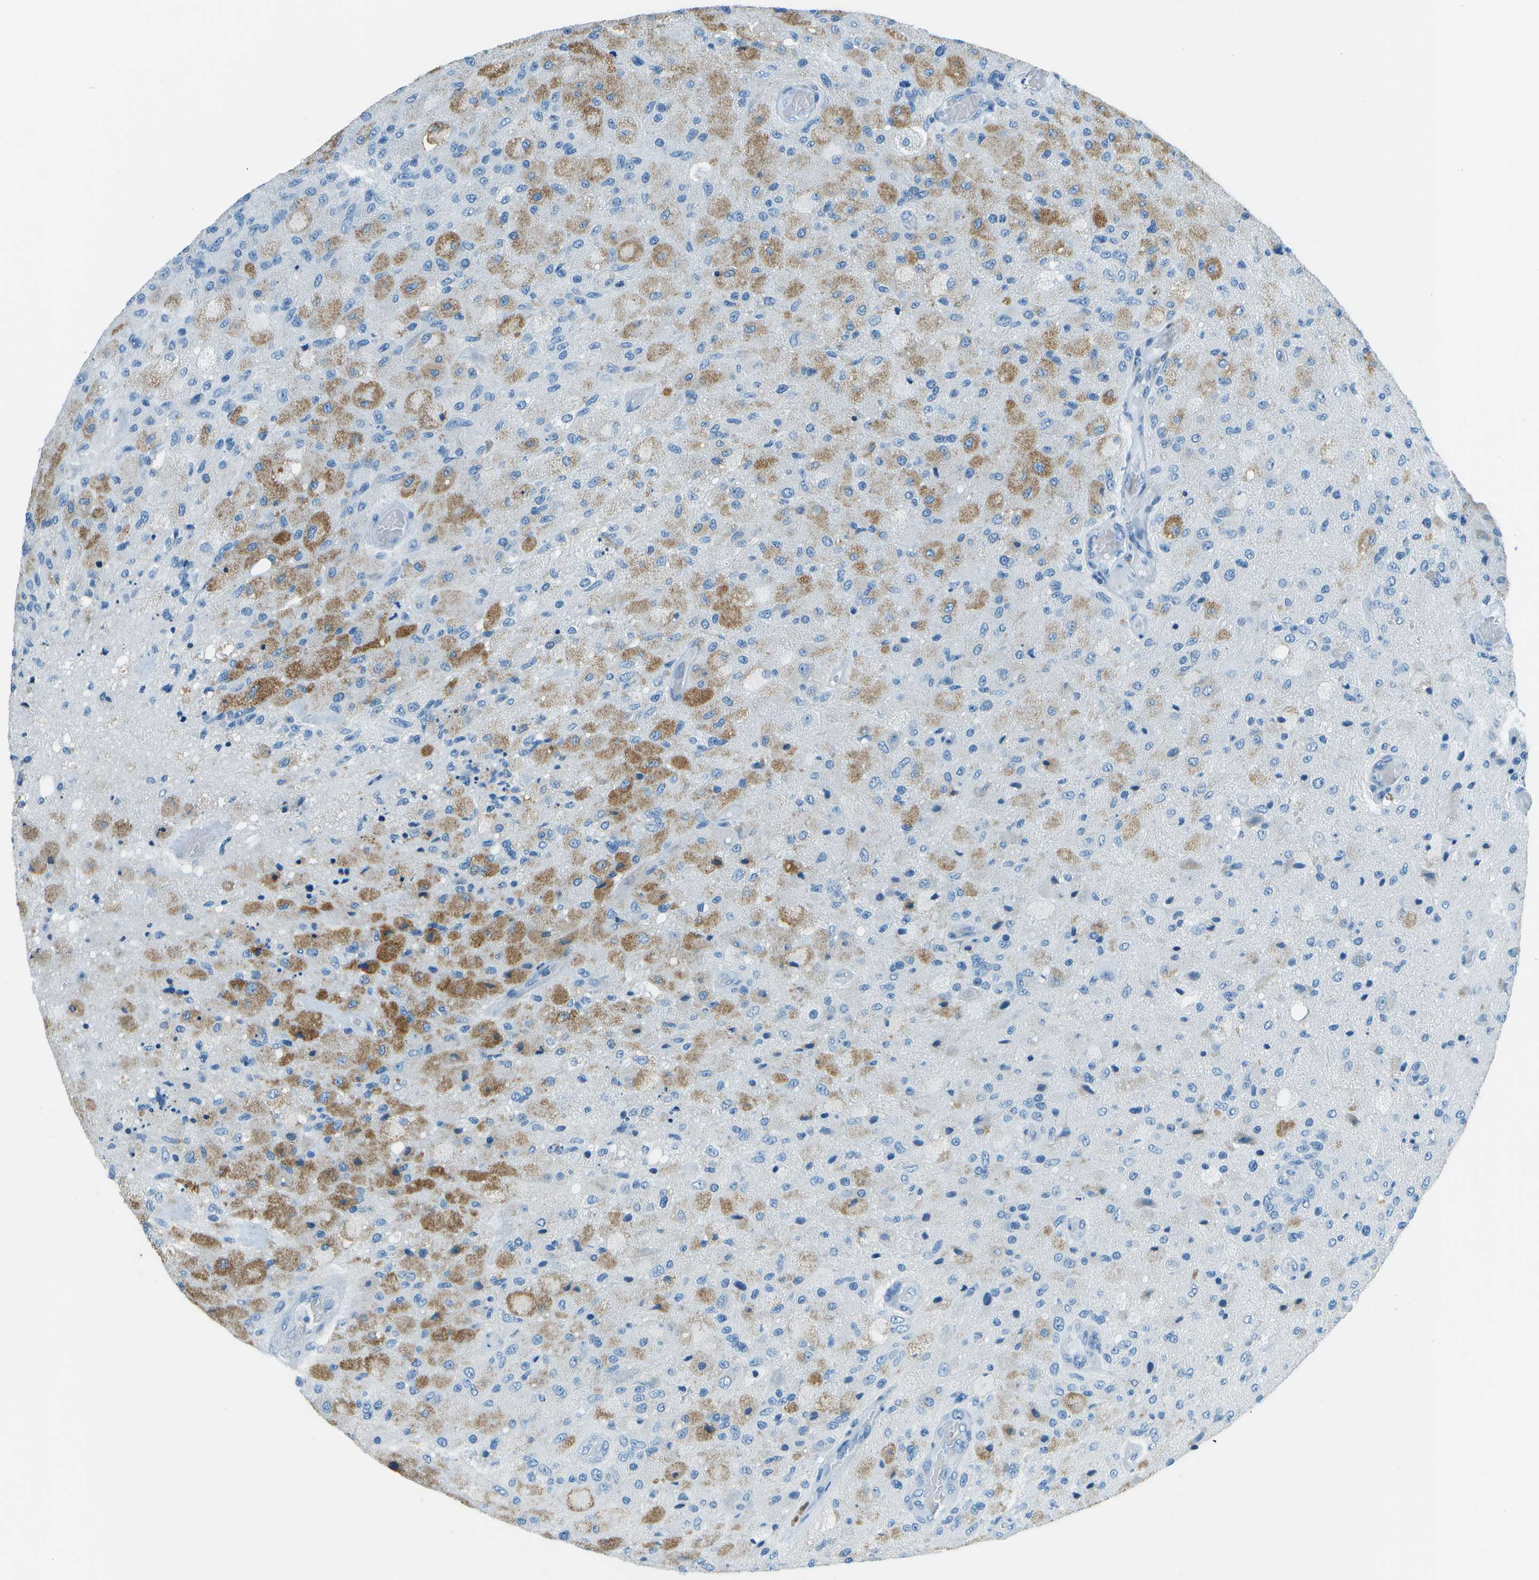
{"staining": {"intensity": "moderate", "quantity": "25%-75%", "location": "cytoplasmic/membranous"}, "tissue": "glioma", "cell_type": "Tumor cells", "image_type": "cancer", "snomed": [{"axis": "morphology", "description": "Normal tissue, NOS"}, {"axis": "morphology", "description": "Glioma, malignant, High grade"}, {"axis": "topography", "description": "Cerebral cortex"}], "caption": "This micrograph demonstrates IHC staining of human glioma, with medium moderate cytoplasmic/membranous positivity in about 25%-75% of tumor cells.", "gene": "SLC16A10", "patient": {"sex": "male", "age": 77}}